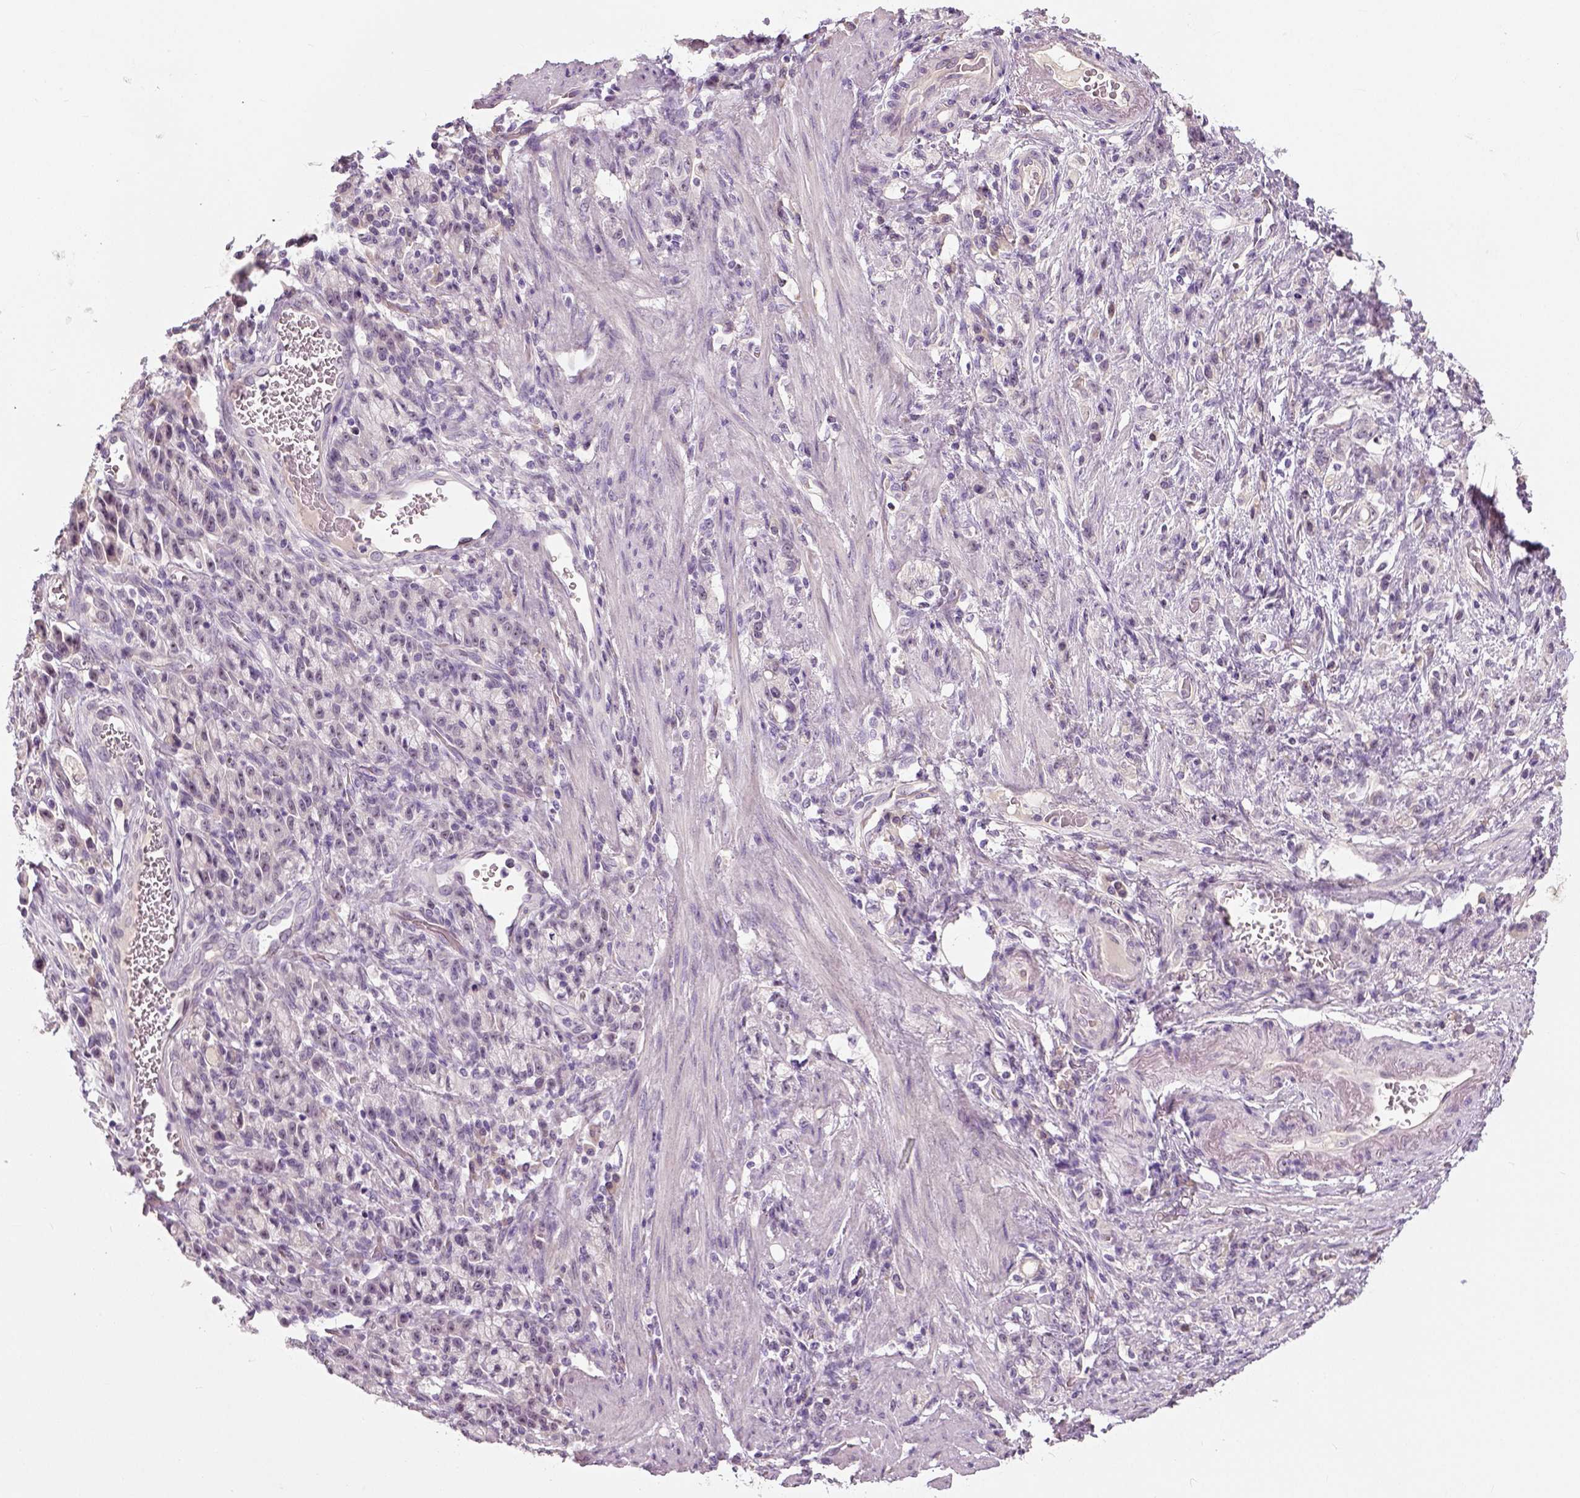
{"staining": {"intensity": "negative", "quantity": "none", "location": "none"}, "tissue": "stomach cancer", "cell_type": "Tumor cells", "image_type": "cancer", "snomed": [{"axis": "morphology", "description": "Adenocarcinoma, NOS"}, {"axis": "topography", "description": "Stomach"}], "caption": "This is an immunohistochemistry photomicrograph of human stomach cancer (adenocarcinoma). There is no staining in tumor cells.", "gene": "NECAB1", "patient": {"sex": "male", "age": 77}}